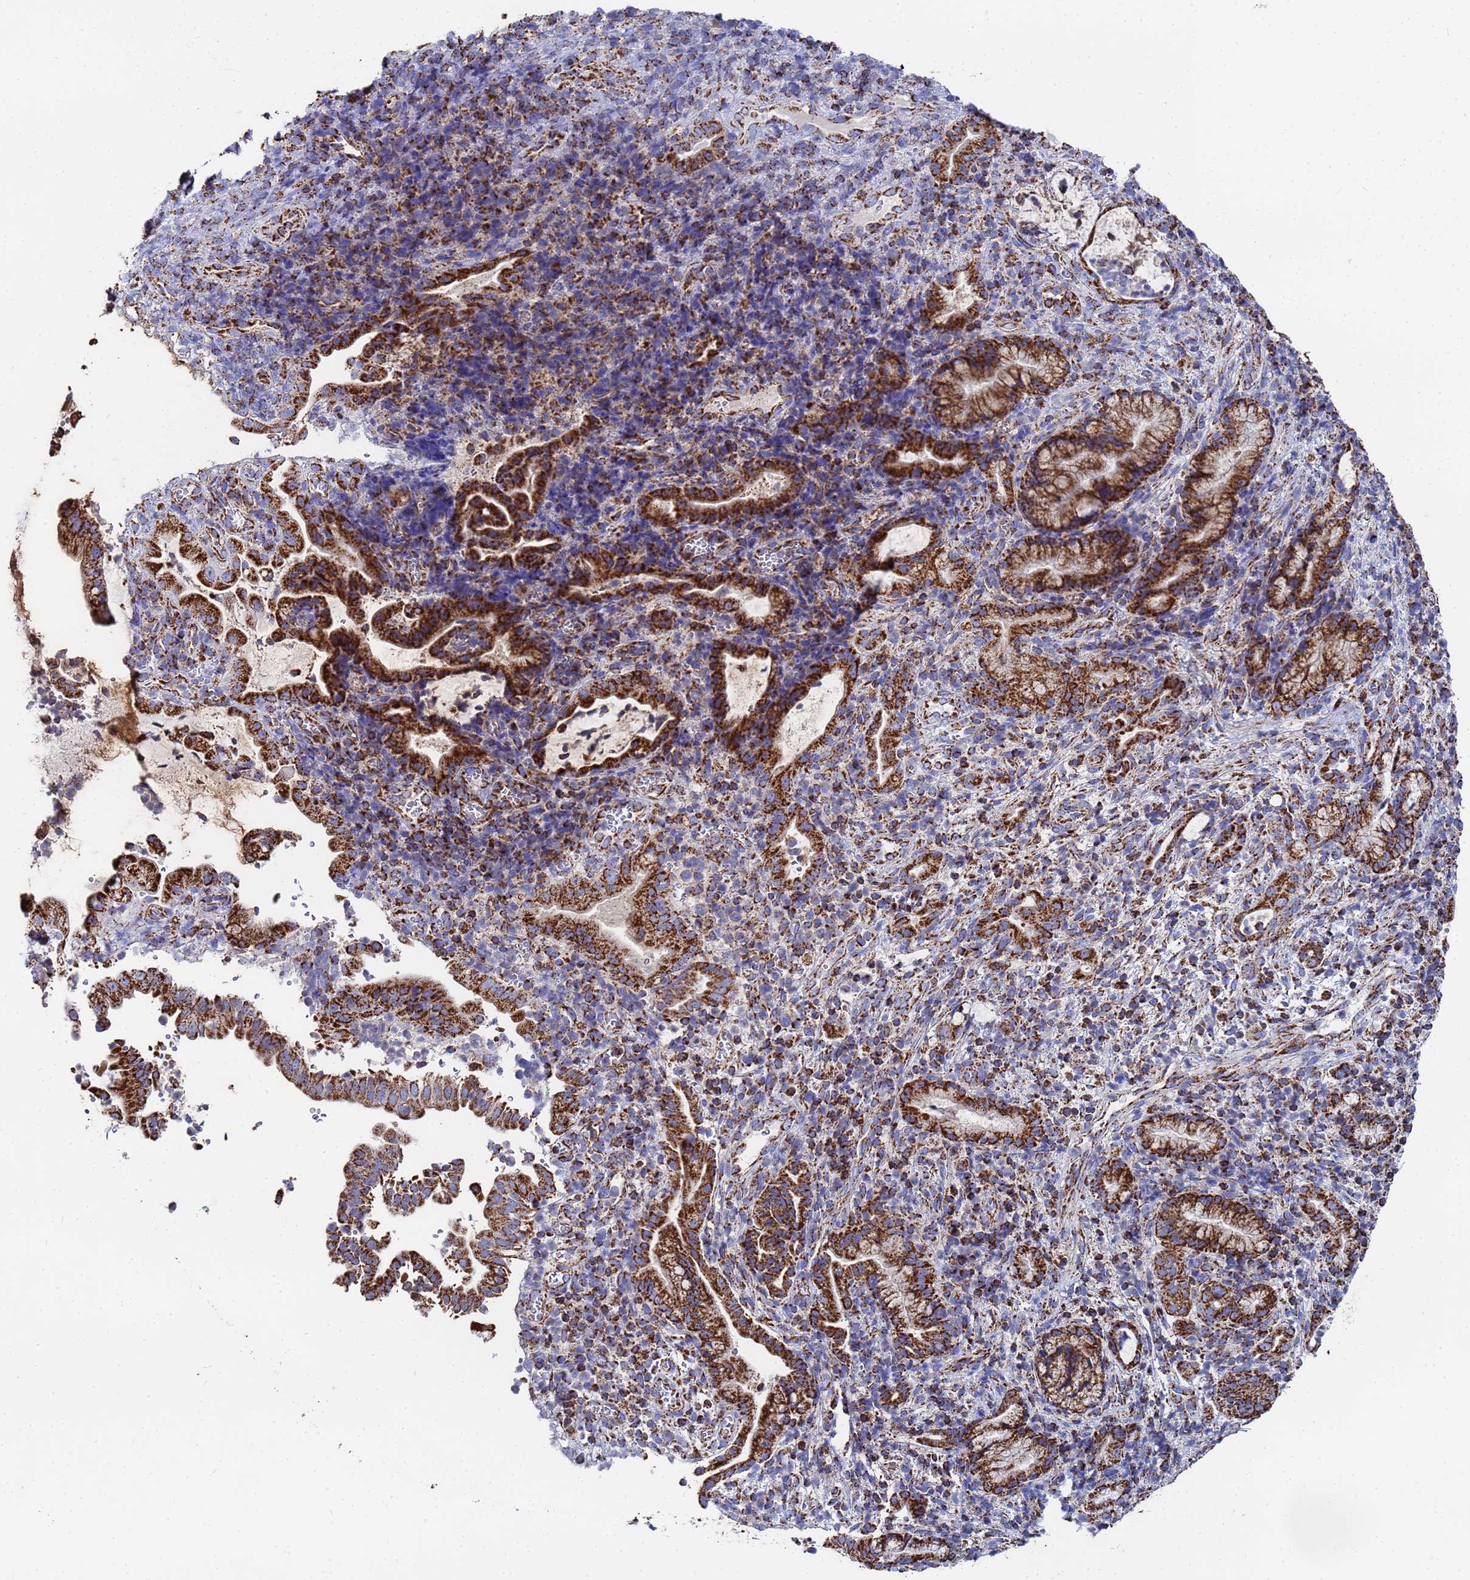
{"staining": {"intensity": "strong", "quantity": ">75%", "location": "cytoplasmic/membranous"}, "tissue": "pancreatic cancer", "cell_type": "Tumor cells", "image_type": "cancer", "snomed": [{"axis": "morphology", "description": "Normal tissue, NOS"}, {"axis": "morphology", "description": "Adenocarcinoma, NOS"}, {"axis": "topography", "description": "Pancreas"}], "caption": "This photomicrograph exhibits pancreatic adenocarcinoma stained with immunohistochemistry (IHC) to label a protein in brown. The cytoplasmic/membranous of tumor cells show strong positivity for the protein. Nuclei are counter-stained blue.", "gene": "GLUD1", "patient": {"sex": "female", "age": 55}}